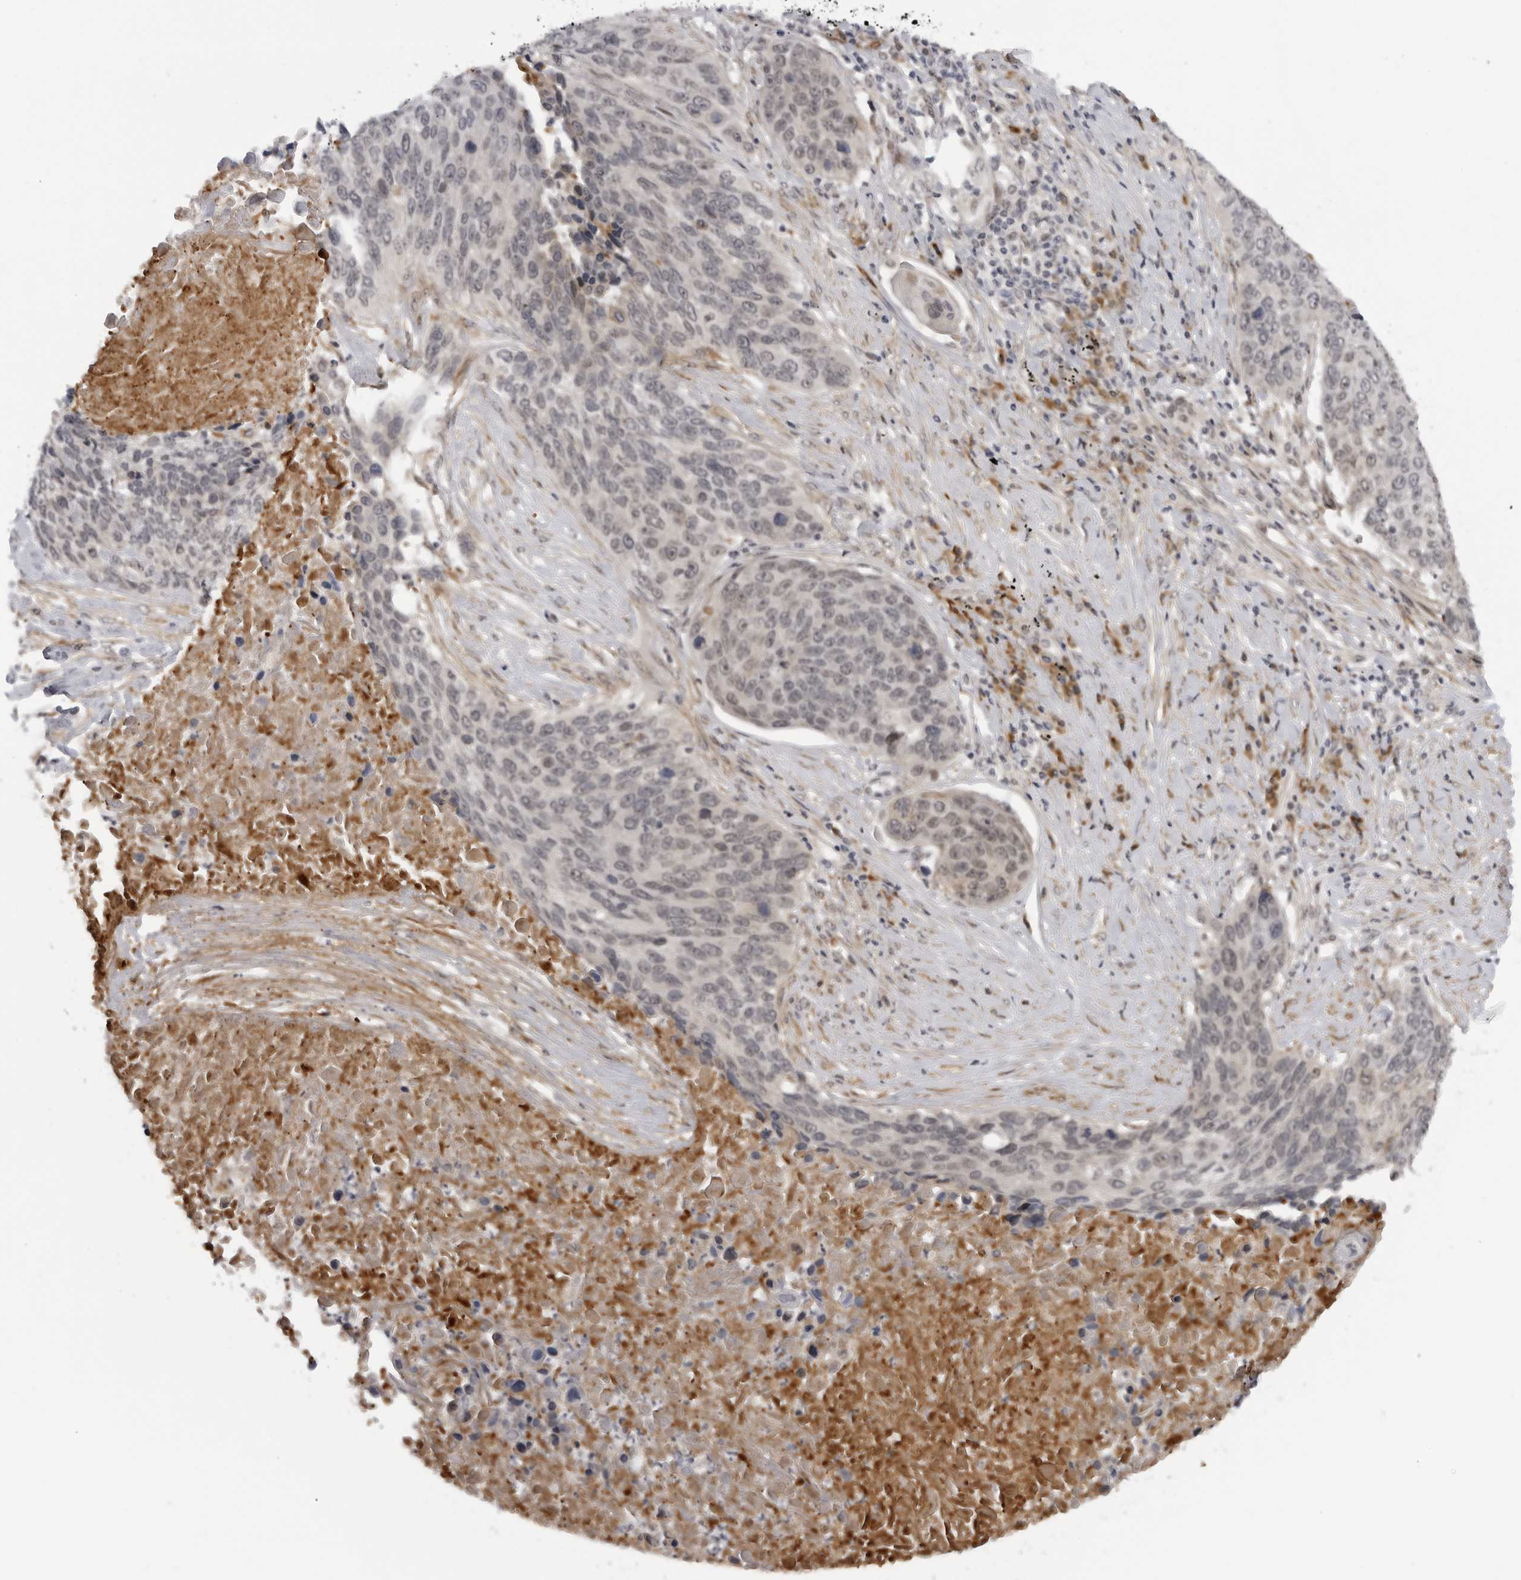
{"staining": {"intensity": "negative", "quantity": "none", "location": "none"}, "tissue": "lung cancer", "cell_type": "Tumor cells", "image_type": "cancer", "snomed": [{"axis": "morphology", "description": "Squamous cell carcinoma, NOS"}, {"axis": "topography", "description": "Lung"}], "caption": "The photomicrograph shows no staining of tumor cells in lung squamous cell carcinoma.", "gene": "ALPK2", "patient": {"sex": "male", "age": 66}}